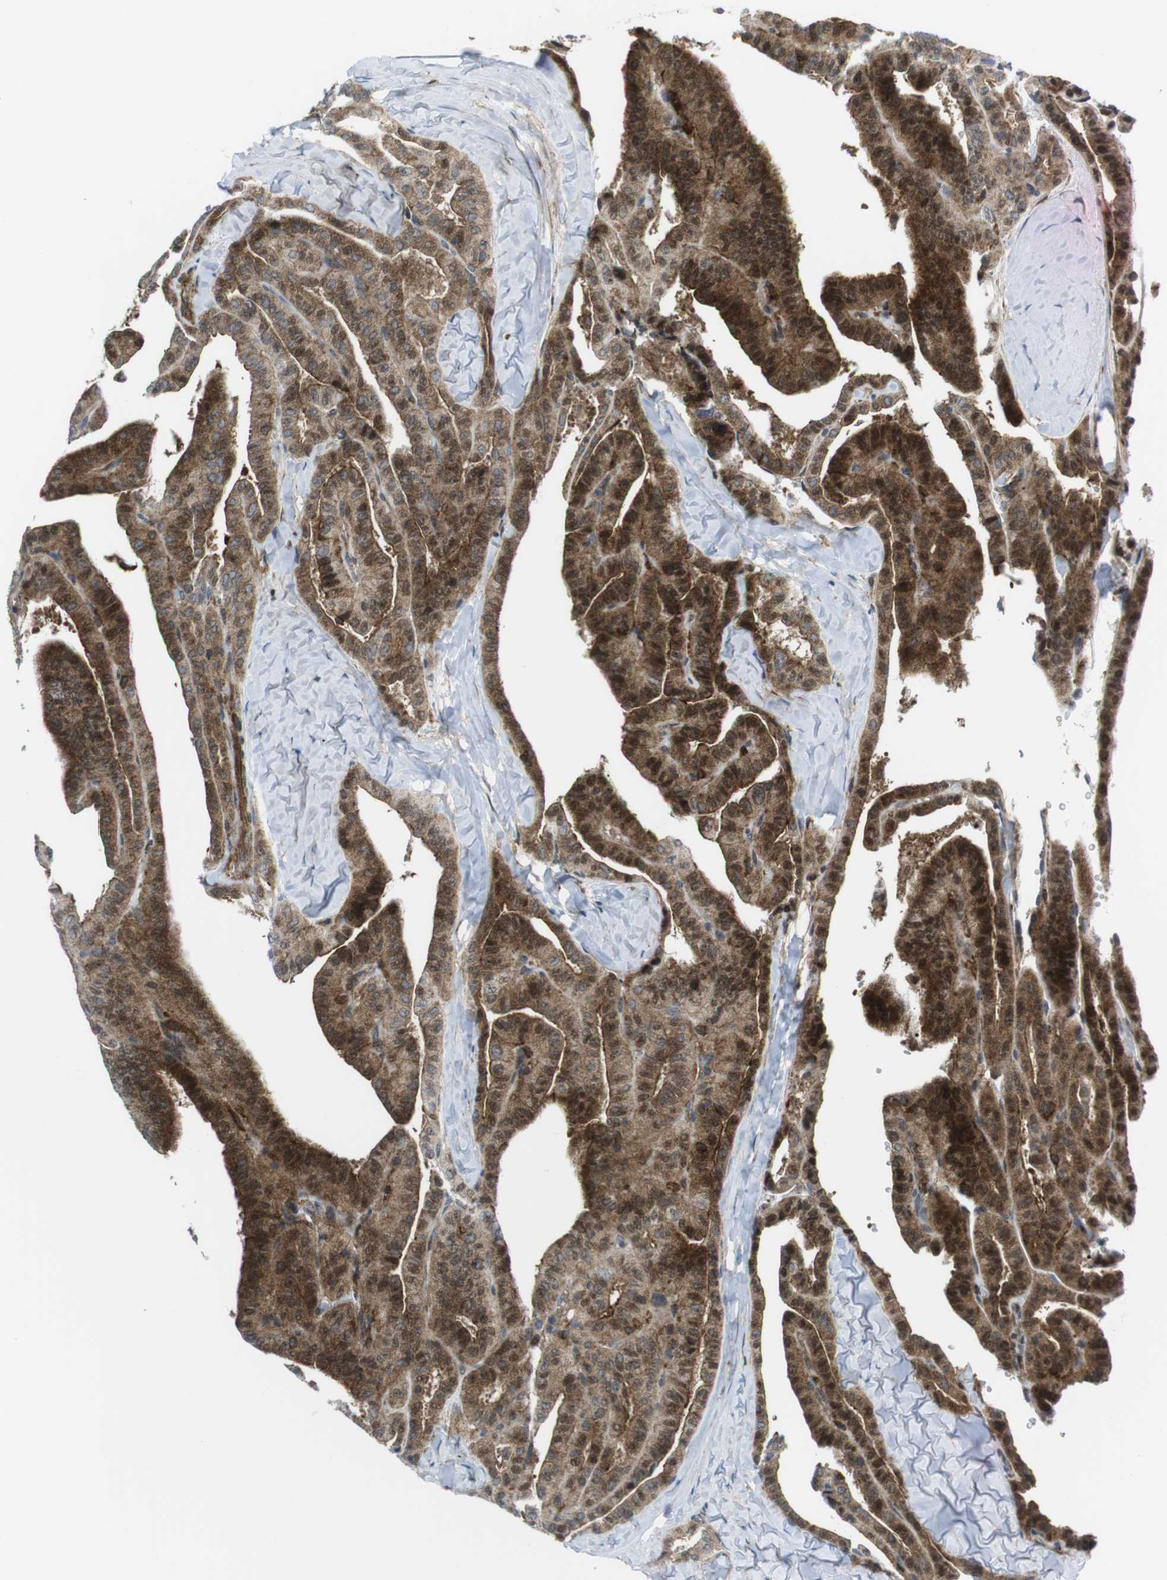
{"staining": {"intensity": "moderate", "quantity": ">75%", "location": "cytoplasmic/membranous,nuclear"}, "tissue": "thyroid cancer", "cell_type": "Tumor cells", "image_type": "cancer", "snomed": [{"axis": "morphology", "description": "Papillary adenocarcinoma, NOS"}, {"axis": "topography", "description": "Thyroid gland"}], "caption": "The image demonstrates a brown stain indicating the presence of a protein in the cytoplasmic/membranous and nuclear of tumor cells in papillary adenocarcinoma (thyroid).", "gene": "CUL7", "patient": {"sex": "male", "age": 77}}